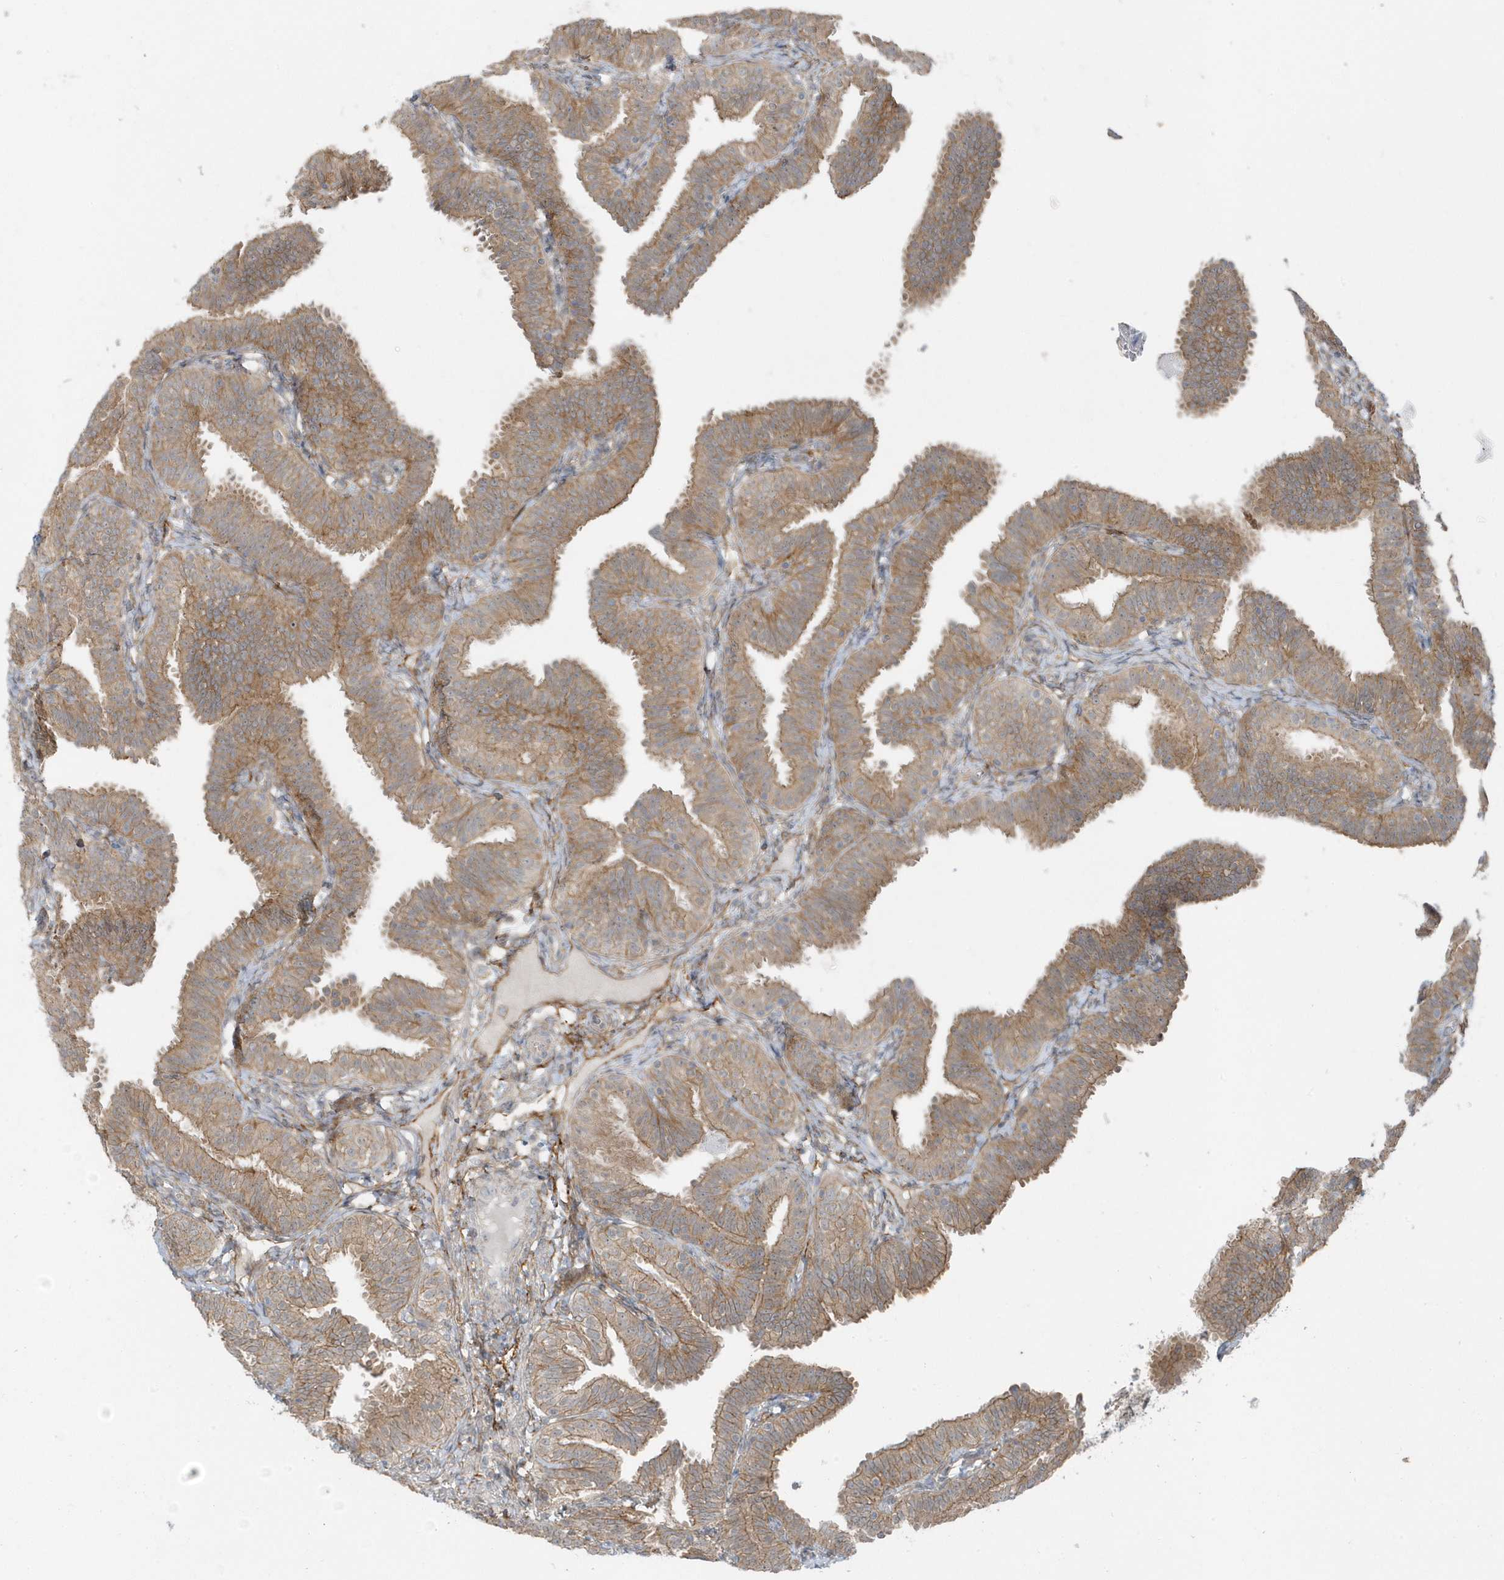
{"staining": {"intensity": "moderate", "quantity": ">75%", "location": "cytoplasmic/membranous"}, "tissue": "fallopian tube", "cell_type": "Glandular cells", "image_type": "normal", "snomed": [{"axis": "morphology", "description": "Normal tissue, NOS"}, {"axis": "topography", "description": "Fallopian tube"}], "caption": "The histopathology image shows staining of unremarkable fallopian tube, revealing moderate cytoplasmic/membranous protein positivity (brown color) within glandular cells. (Brightfield microscopy of DAB IHC at high magnification).", "gene": "PARD3B", "patient": {"sex": "female", "age": 35}}